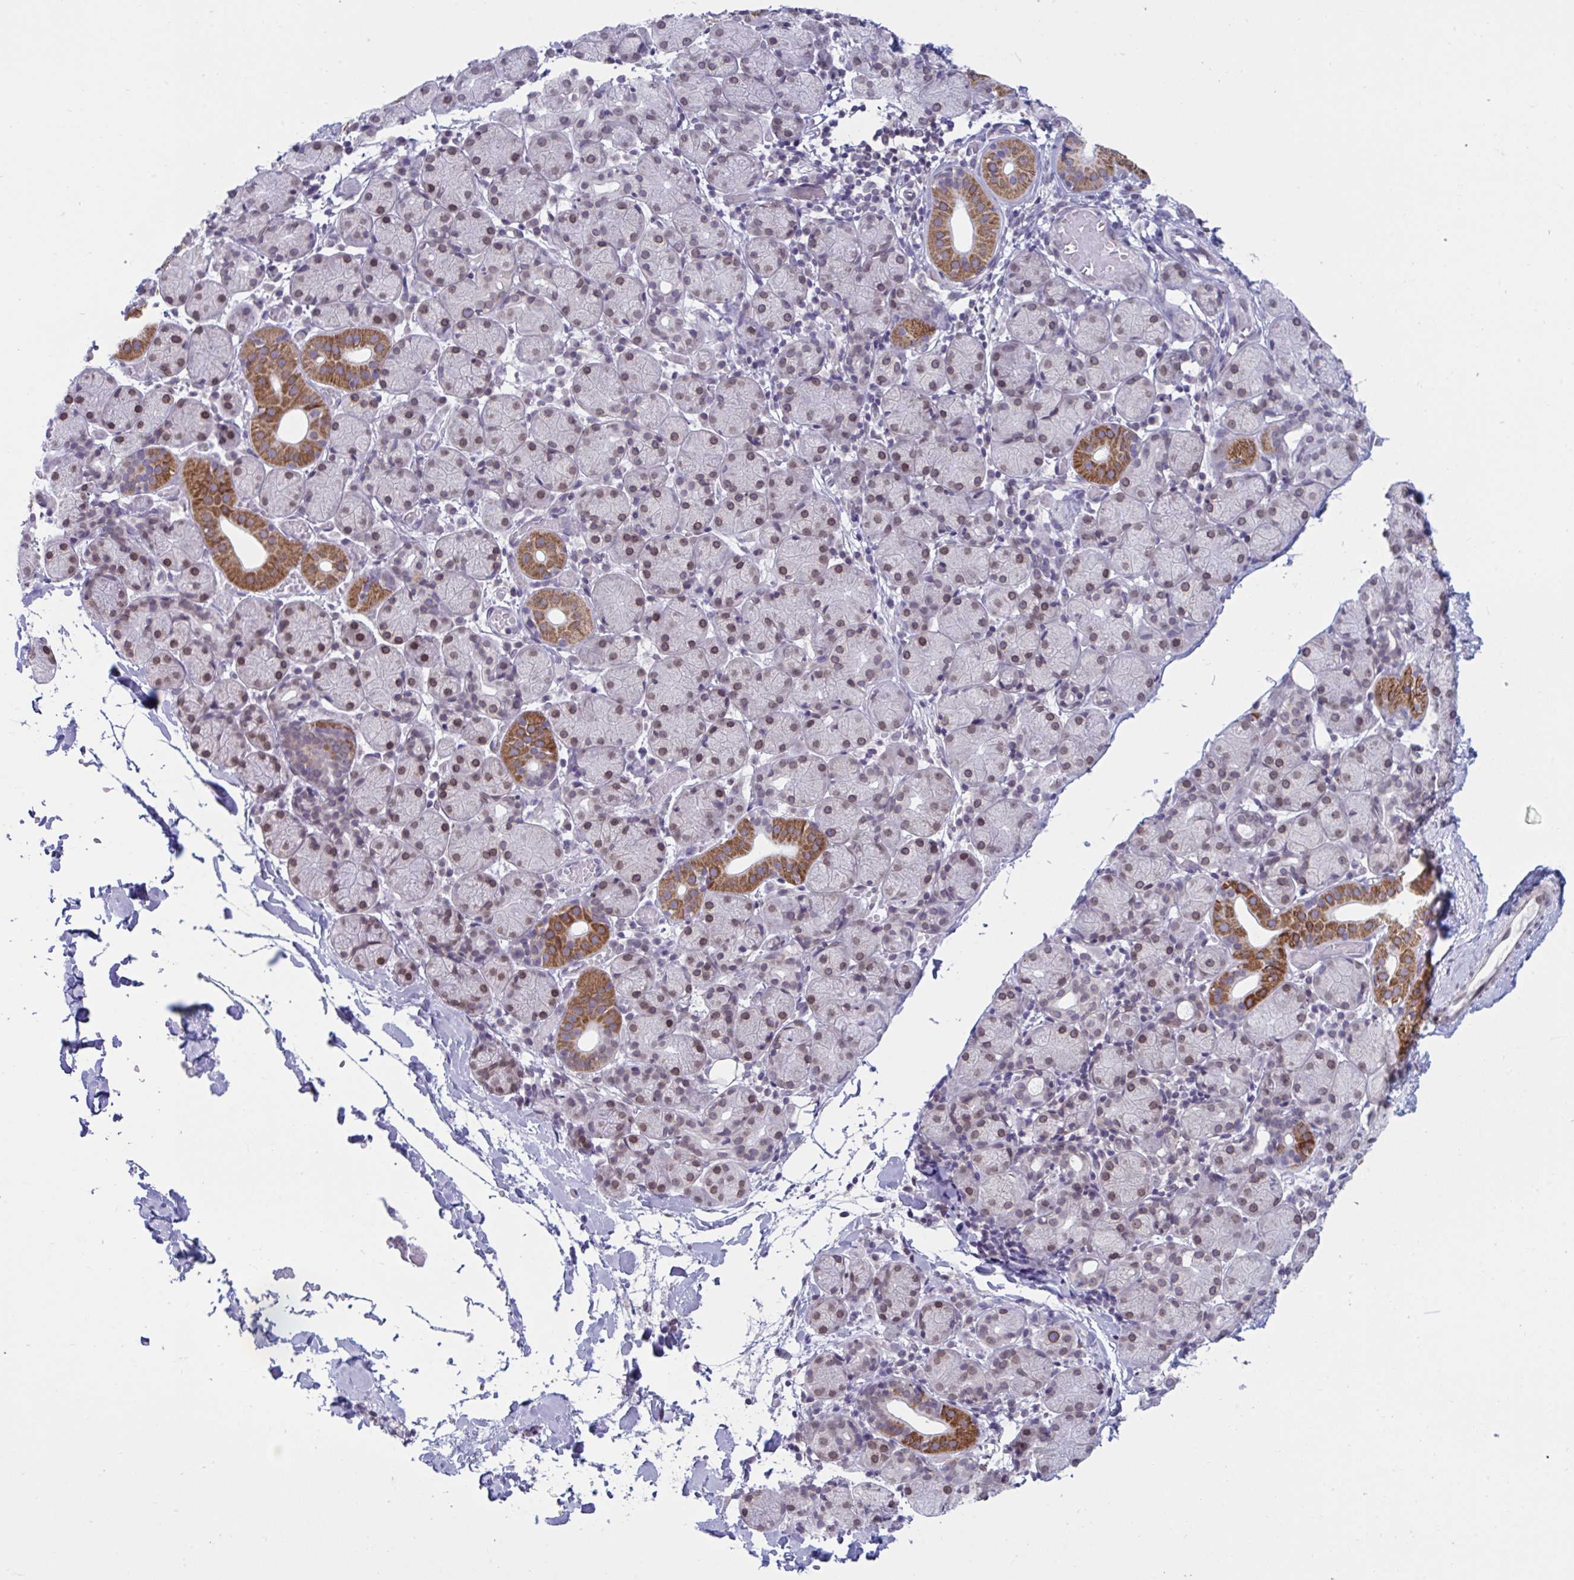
{"staining": {"intensity": "moderate", "quantity": ">75%", "location": "cytoplasmic/membranous,nuclear"}, "tissue": "salivary gland", "cell_type": "Glandular cells", "image_type": "normal", "snomed": [{"axis": "morphology", "description": "Normal tissue, NOS"}, {"axis": "topography", "description": "Salivary gland"}], "caption": "Brown immunohistochemical staining in normal salivary gland displays moderate cytoplasmic/membranous,nuclear staining in about >75% of glandular cells. (DAB (3,3'-diaminobenzidine) IHC with brightfield microscopy, high magnification).", "gene": "DOCK11", "patient": {"sex": "female", "age": 24}}